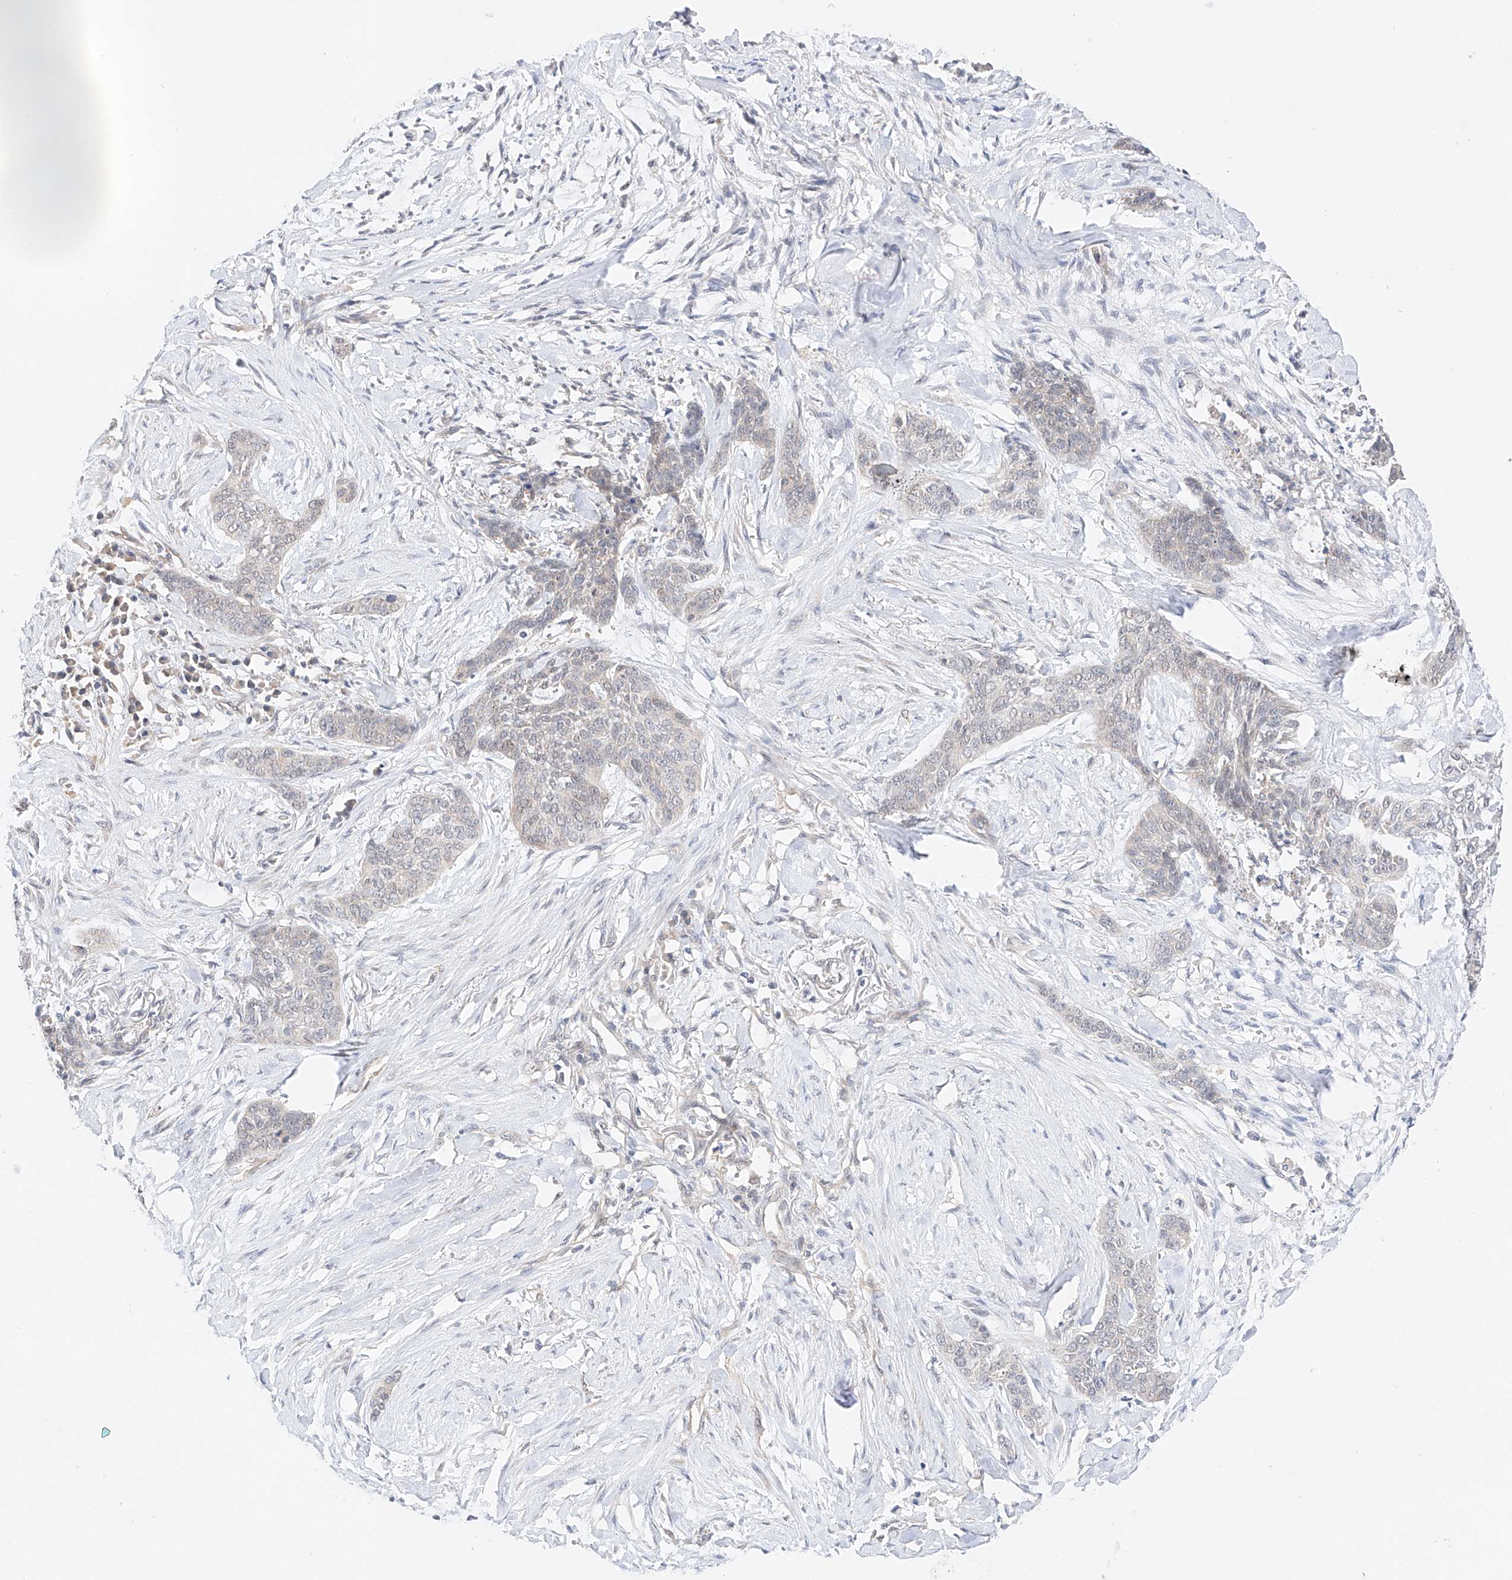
{"staining": {"intensity": "negative", "quantity": "none", "location": "none"}, "tissue": "skin cancer", "cell_type": "Tumor cells", "image_type": "cancer", "snomed": [{"axis": "morphology", "description": "Basal cell carcinoma"}, {"axis": "topography", "description": "Skin"}], "caption": "This is an immunohistochemistry photomicrograph of human skin basal cell carcinoma. There is no staining in tumor cells.", "gene": "IL22RA2", "patient": {"sex": "female", "age": 64}}